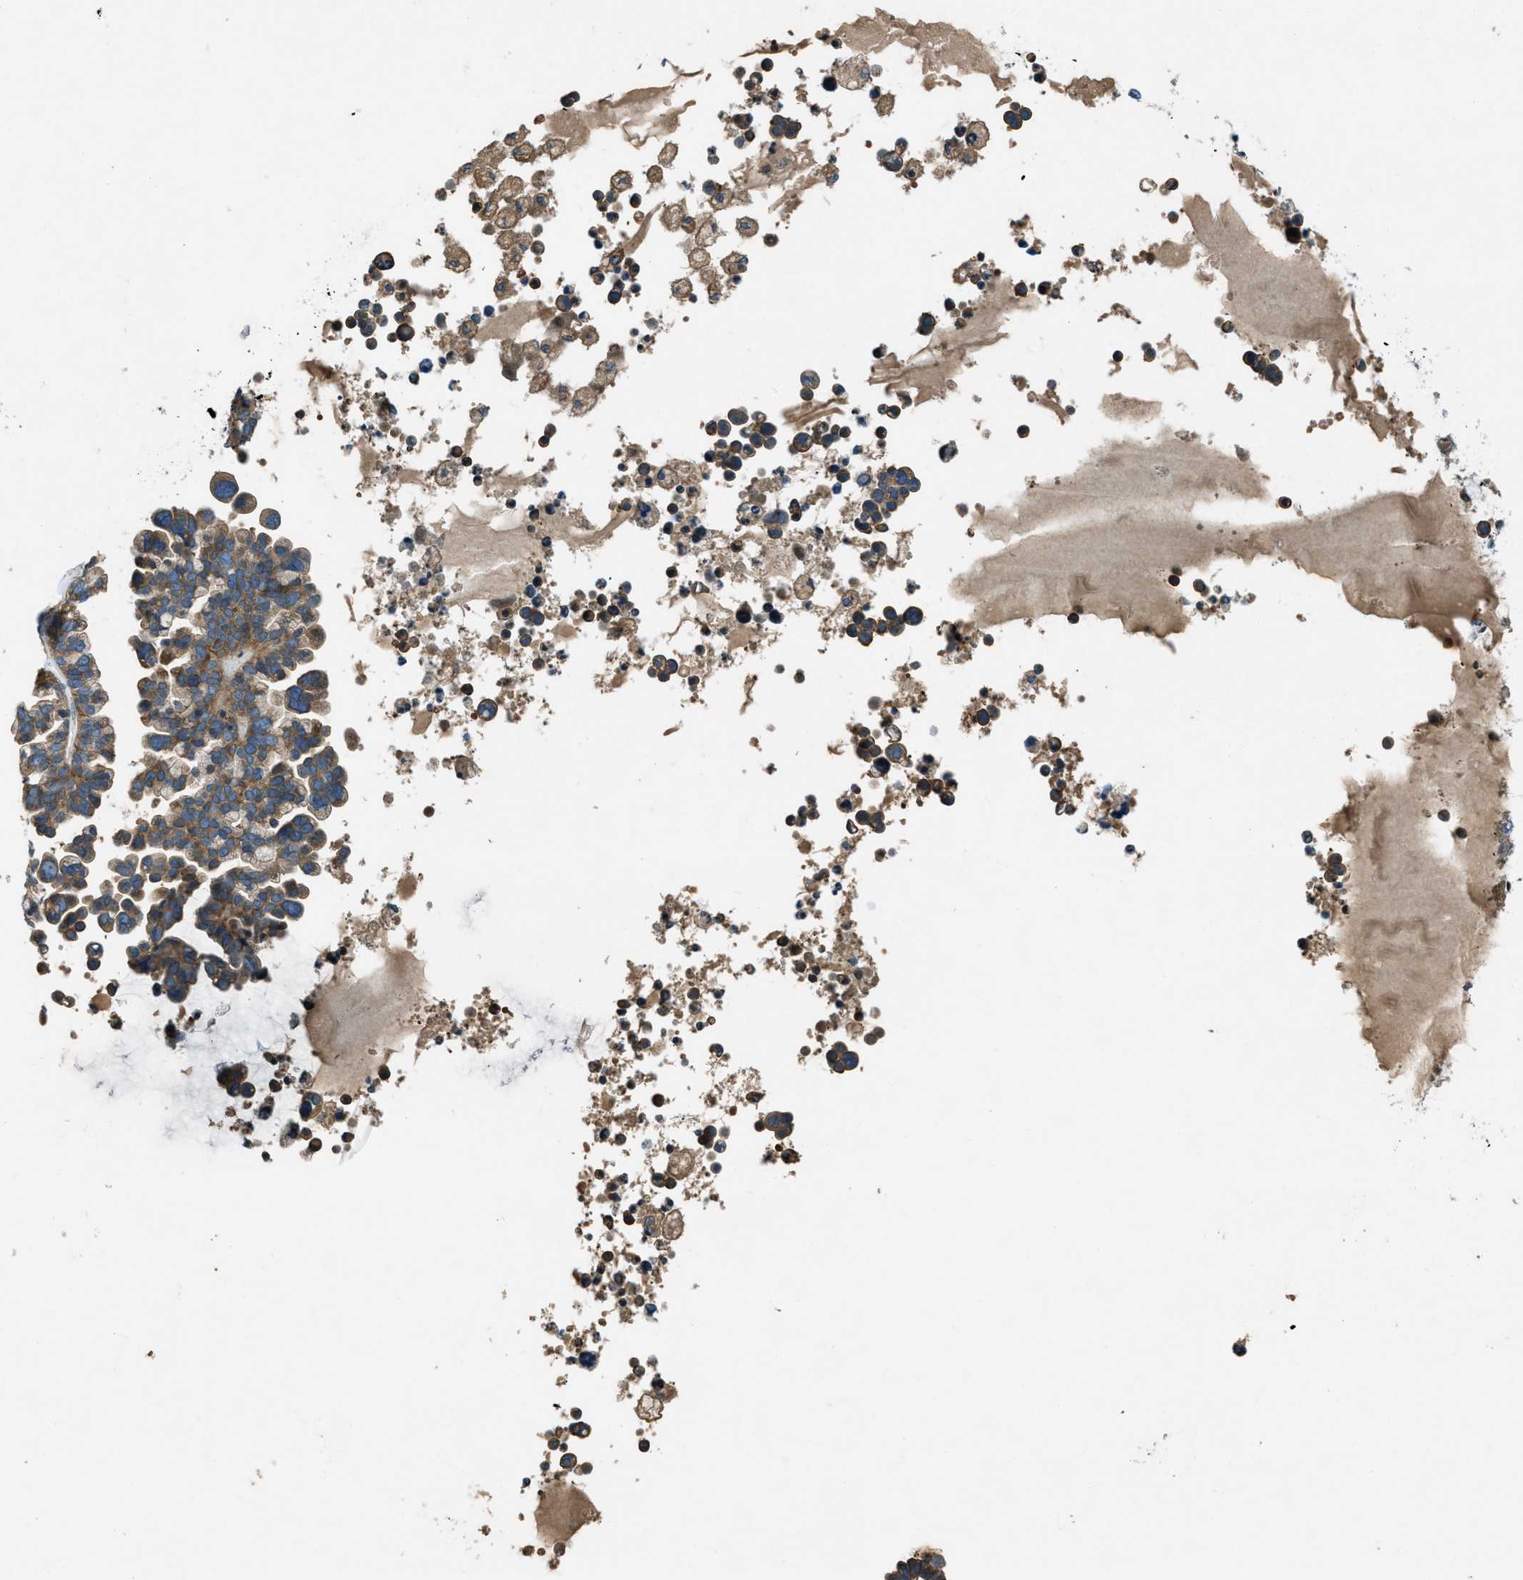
{"staining": {"intensity": "moderate", "quantity": ">75%", "location": "cytoplasmic/membranous"}, "tissue": "ovarian cancer", "cell_type": "Tumor cells", "image_type": "cancer", "snomed": [{"axis": "morphology", "description": "Cystadenocarcinoma, serous, NOS"}, {"axis": "topography", "description": "Ovary"}], "caption": "Ovarian cancer stained with DAB (3,3'-diaminobenzidine) immunohistochemistry (IHC) displays medium levels of moderate cytoplasmic/membranous expression in approximately >75% of tumor cells.", "gene": "VEZT", "patient": {"sex": "female", "age": 56}}